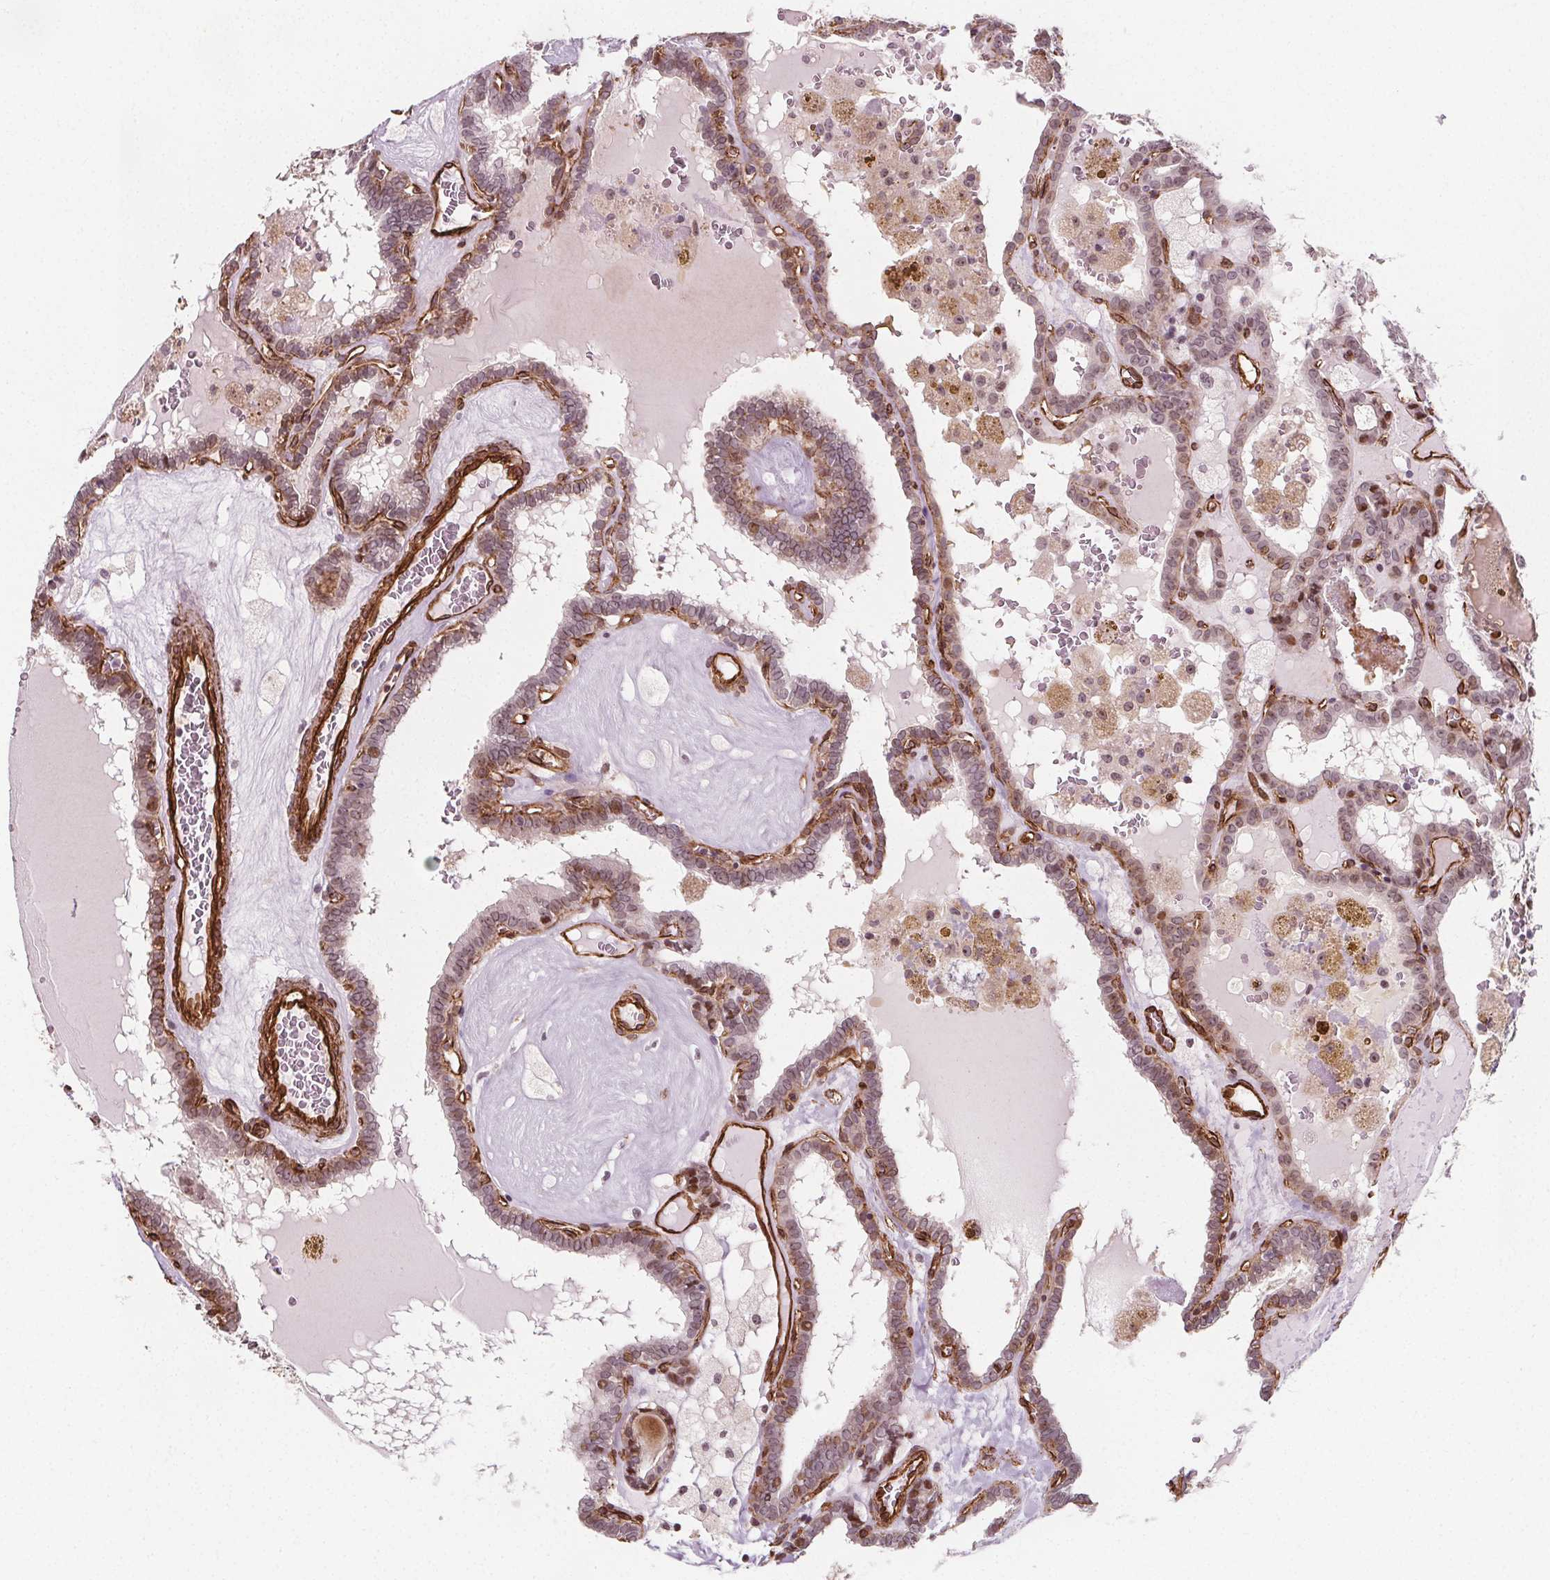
{"staining": {"intensity": "weak", "quantity": ">75%", "location": "nuclear"}, "tissue": "thyroid cancer", "cell_type": "Tumor cells", "image_type": "cancer", "snomed": [{"axis": "morphology", "description": "Papillary adenocarcinoma, NOS"}, {"axis": "topography", "description": "Thyroid gland"}], "caption": "Human thyroid papillary adenocarcinoma stained with a protein marker demonstrates weak staining in tumor cells.", "gene": "HAS1", "patient": {"sex": "female", "age": 39}}